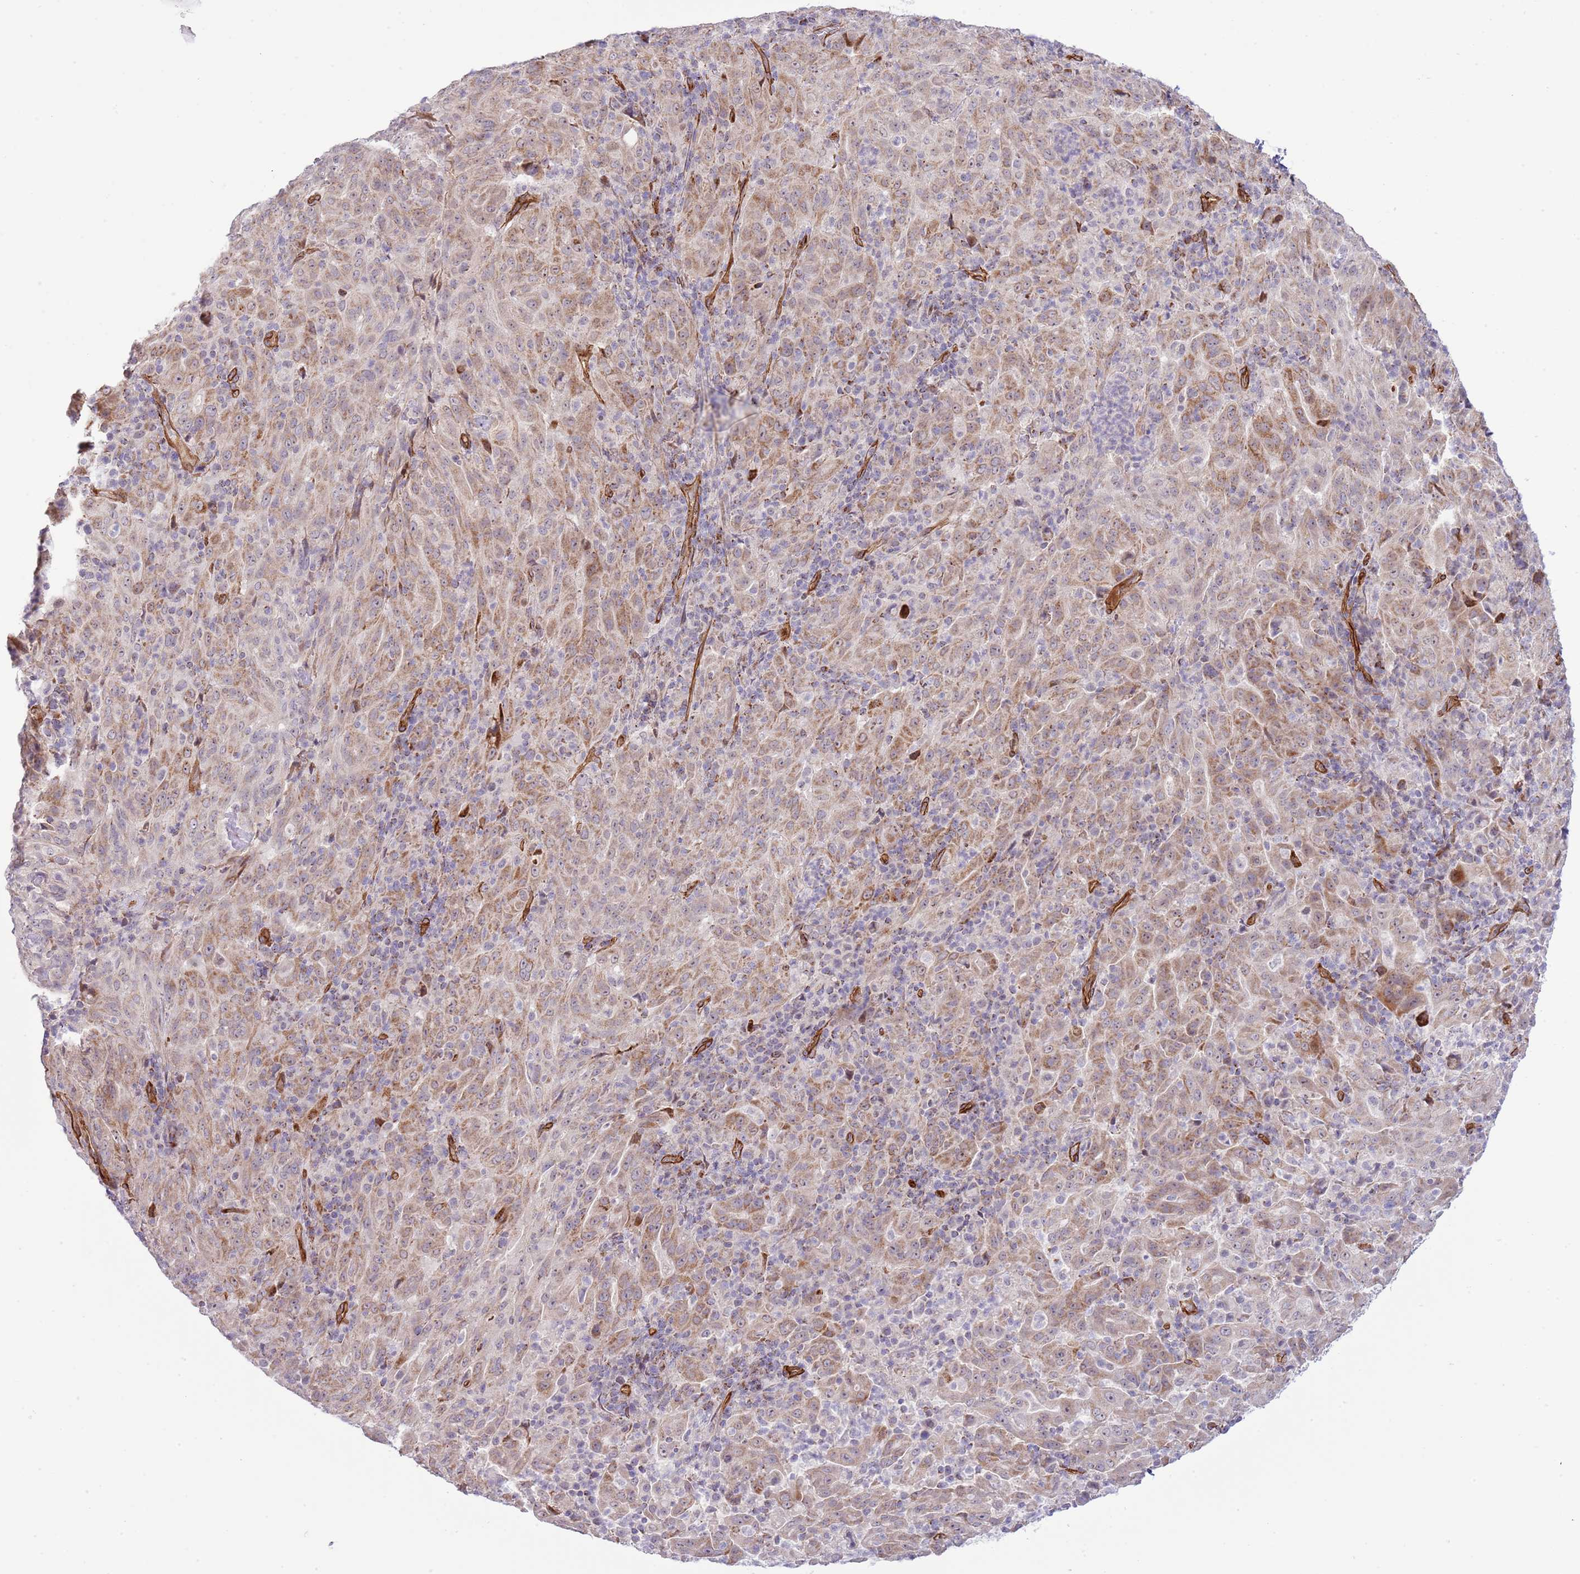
{"staining": {"intensity": "moderate", "quantity": ">75%", "location": "cytoplasmic/membranous"}, "tissue": "pancreatic cancer", "cell_type": "Tumor cells", "image_type": "cancer", "snomed": [{"axis": "morphology", "description": "Adenocarcinoma, NOS"}, {"axis": "topography", "description": "Pancreas"}], "caption": "Immunohistochemical staining of human pancreatic cancer demonstrates medium levels of moderate cytoplasmic/membranous expression in about >75% of tumor cells. (brown staining indicates protein expression, while blue staining denotes nuclei).", "gene": "NEK3", "patient": {"sex": "male", "age": 63}}